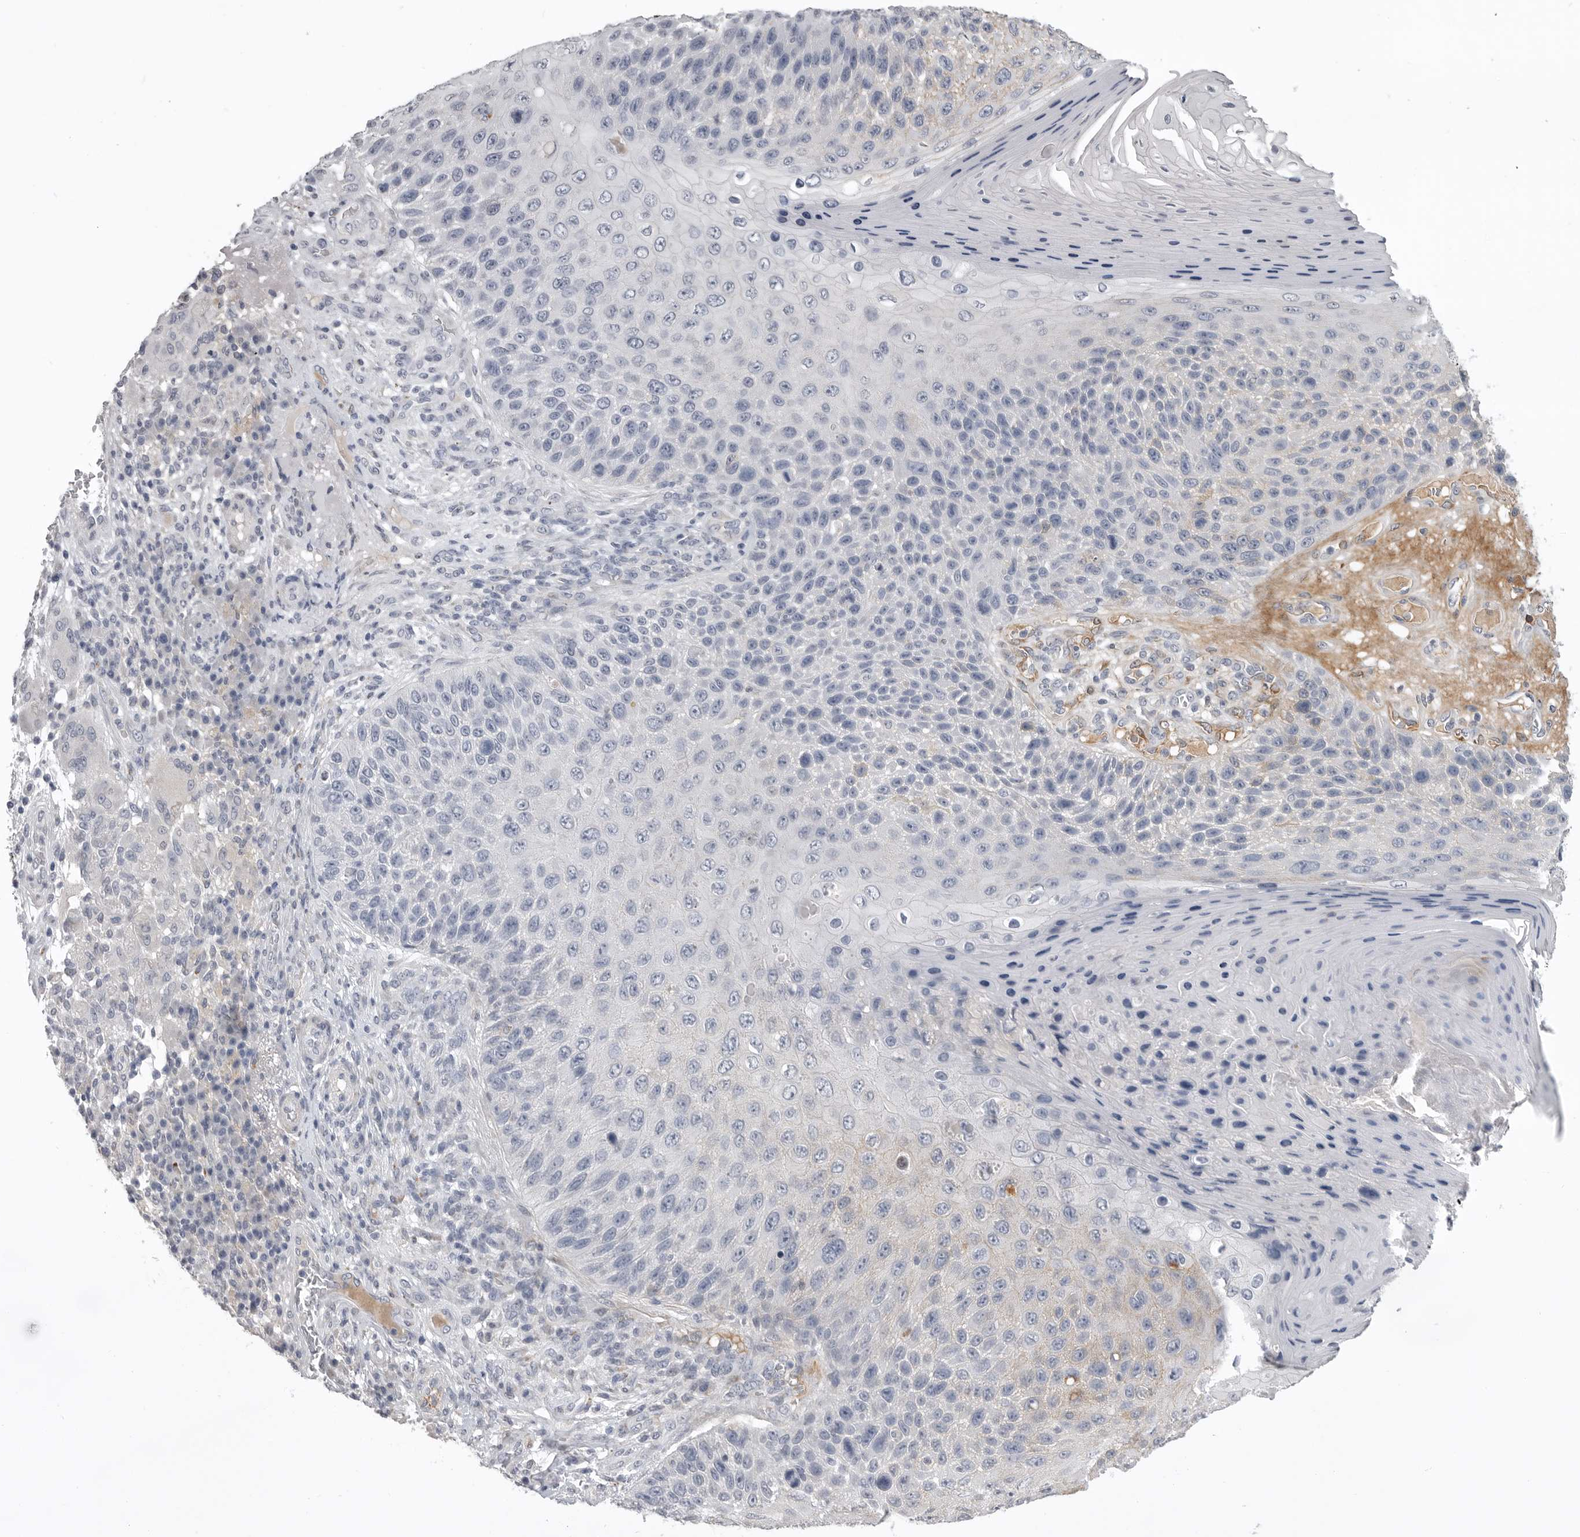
{"staining": {"intensity": "negative", "quantity": "none", "location": "none"}, "tissue": "skin cancer", "cell_type": "Tumor cells", "image_type": "cancer", "snomed": [{"axis": "morphology", "description": "Squamous cell carcinoma, NOS"}, {"axis": "topography", "description": "Skin"}], "caption": "Tumor cells show no significant positivity in skin cancer (squamous cell carcinoma).", "gene": "SERPING1", "patient": {"sex": "female", "age": 88}}